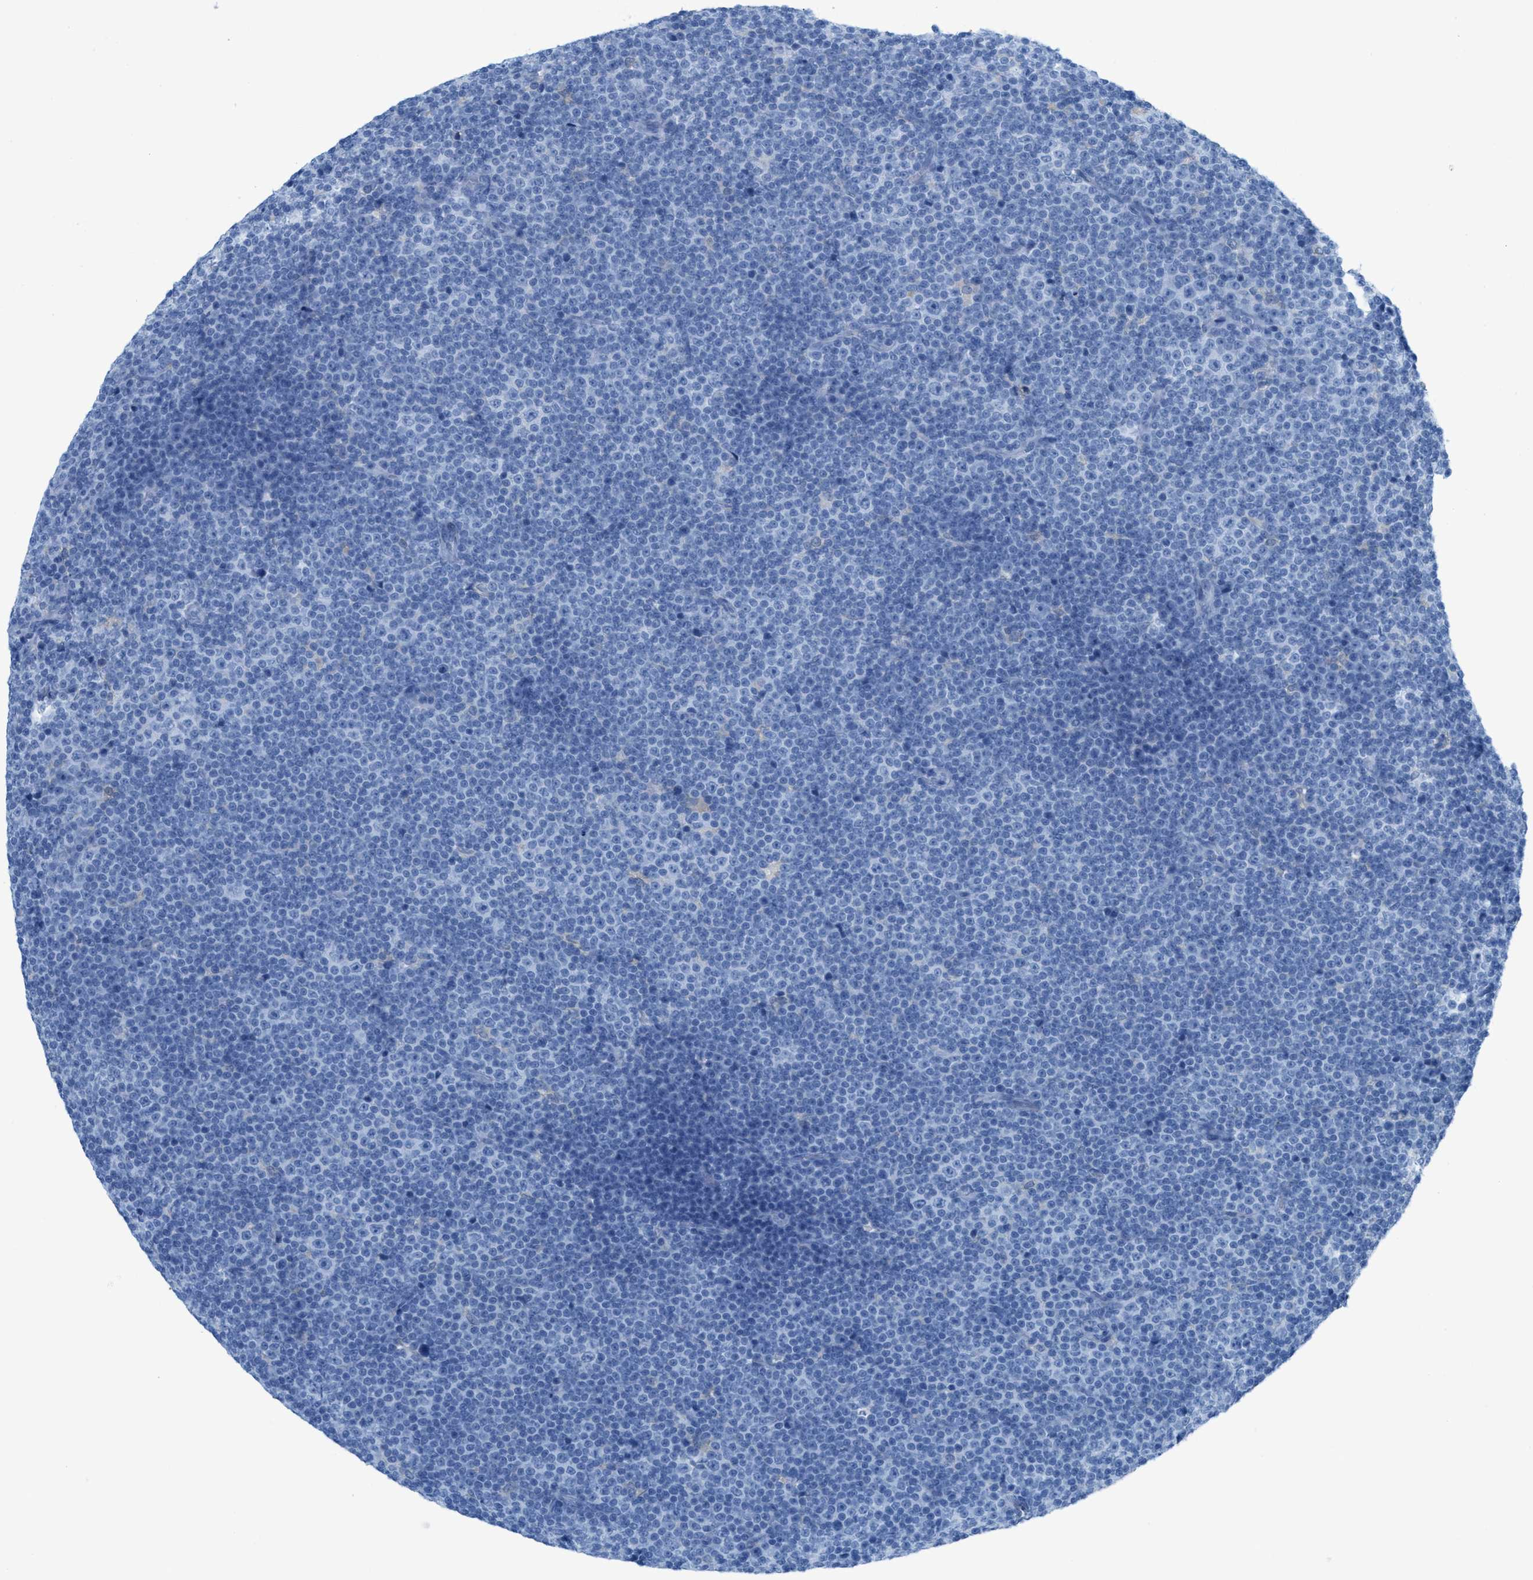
{"staining": {"intensity": "negative", "quantity": "none", "location": "none"}, "tissue": "lymphoma", "cell_type": "Tumor cells", "image_type": "cancer", "snomed": [{"axis": "morphology", "description": "Malignant lymphoma, non-Hodgkin's type, Low grade"}, {"axis": "topography", "description": "Lymph node"}], "caption": "High magnification brightfield microscopy of lymphoma stained with DAB (3,3'-diaminobenzidine) (brown) and counterstained with hematoxylin (blue): tumor cells show no significant expression.", "gene": "ASGR1", "patient": {"sex": "female", "age": 67}}